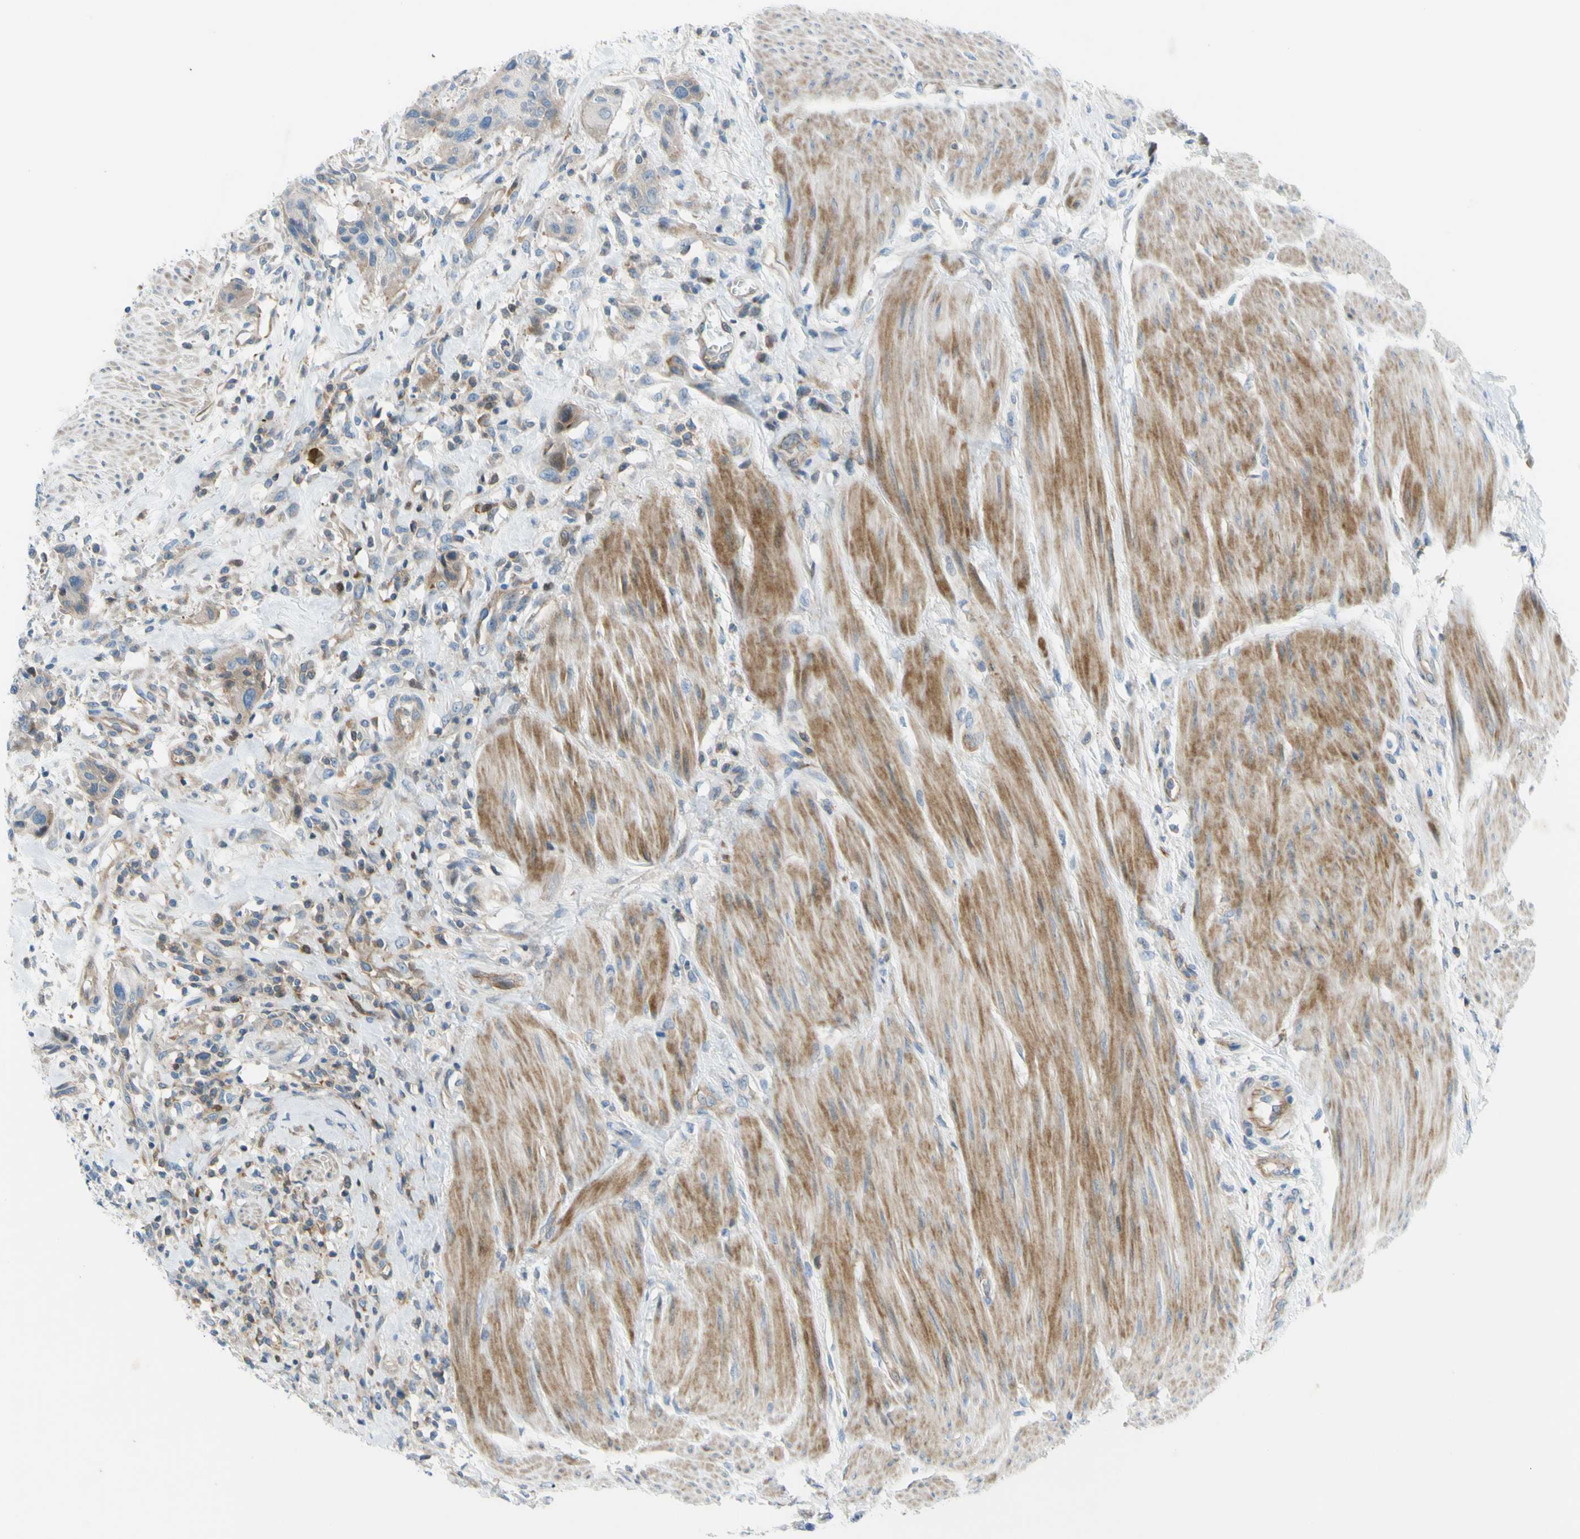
{"staining": {"intensity": "weak", "quantity": ">75%", "location": "cytoplasmic/membranous"}, "tissue": "urothelial cancer", "cell_type": "Tumor cells", "image_type": "cancer", "snomed": [{"axis": "morphology", "description": "Urothelial carcinoma, High grade"}, {"axis": "topography", "description": "Urinary bladder"}], "caption": "Urothelial carcinoma (high-grade) stained with DAB immunohistochemistry (IHC) displays low levels of weak cytoplasmic/membranous staining in approximately >75% of tumor cells. (IHC, brightfield microscopy, high magnification).", "gene": "PAK2", "patient": {"sex": "male", "age": 35}}